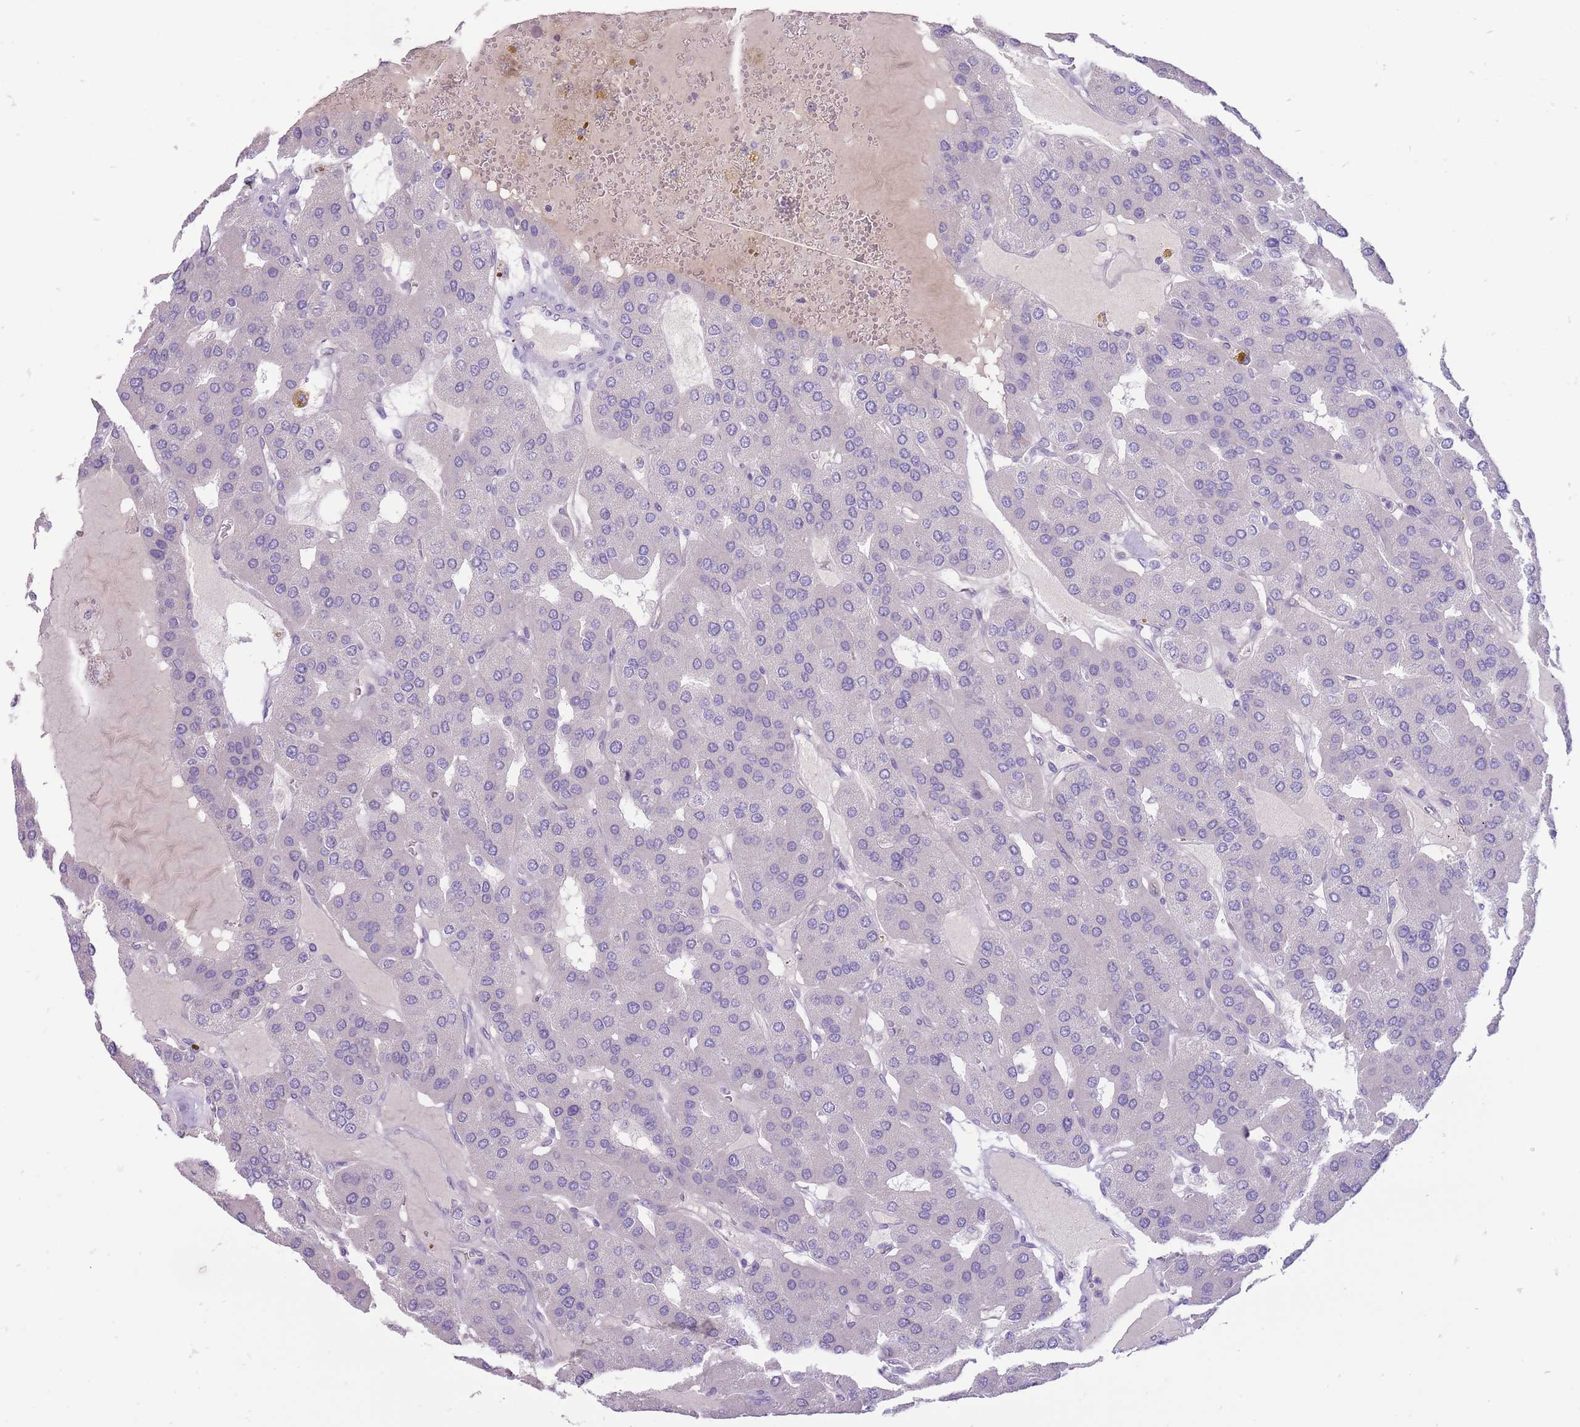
{"staining": {"intensity": "negative", "quantity": "none", "location": "none"}, "tissue": "parathyroid gland", "cell_type": "Glandular cells", "image_type": "normal", "snomed": [{"axis": "morphology", "description": "Normal tissue, NOS"}, {"axis": "morphology", "description": "Adenoma, NOS"}, {"axis": "topography", "description": "Parathyroid gland"}], "caption": "Immunohistochemical staining of unremarkable human parathyroid gland exhibits no significant staining in glandular cells.", "gene": "ERICH4", "patient": {"sex": "female", "age": 86}}